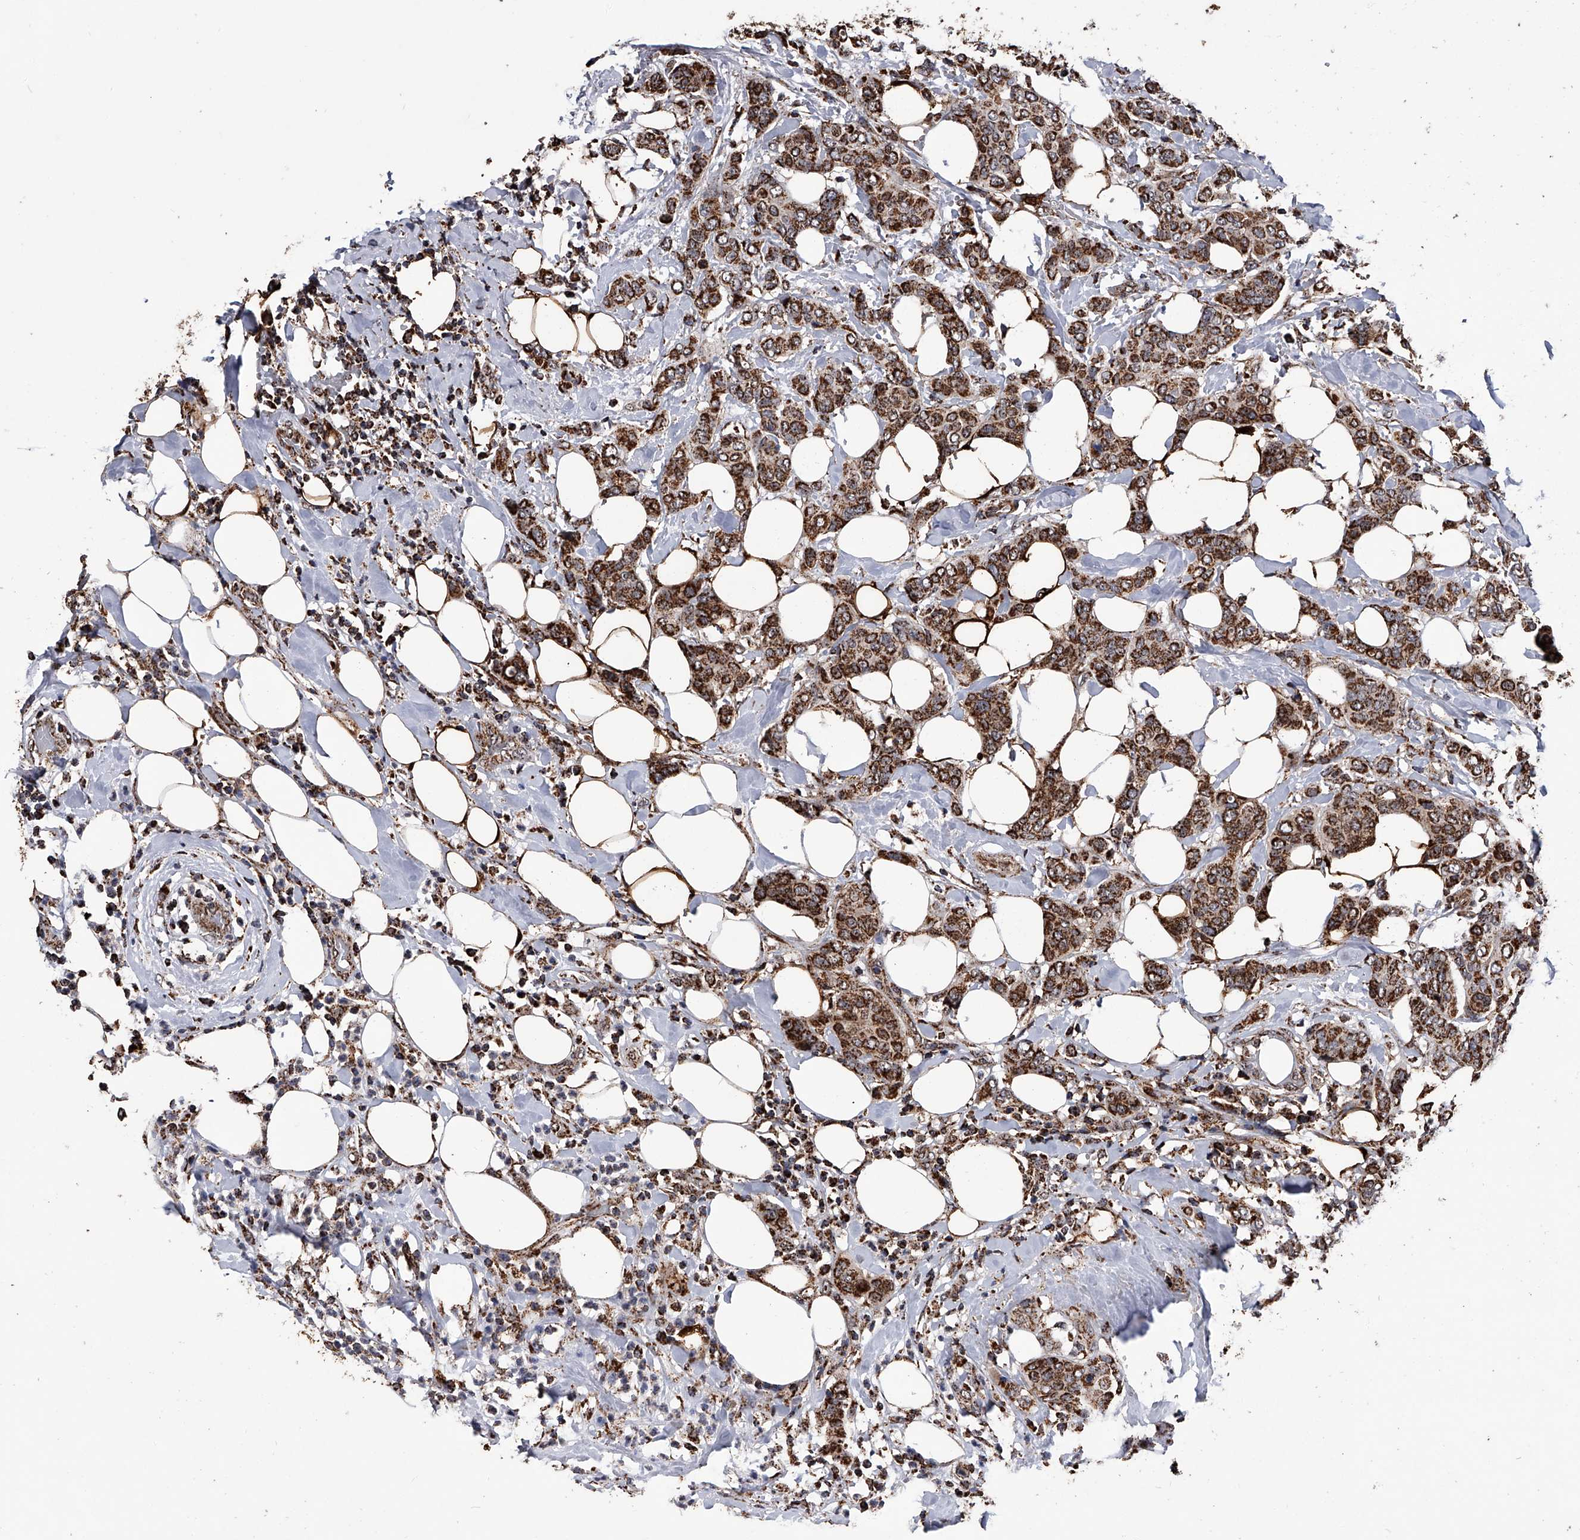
{"staining": {"intensity": "strong", "quantity": ">75%", "location": "cytoplasmic/membranous"}, "tissue": "breast cancer", "cell_type": "Tumor cells", "image_type": "cancer", "snomed": [{"axis": "morphology", "description": "Lobular carcinoma"}, {"axis": "topography", "description": "Breast"}], "caption": "Protein expression analysis of lobular carcinoma (breast) shows strong cytoplasmic/membranous expression in about >75% of tumor cells.", "gene": "SMPDL3A", "patient": {"sex": "female", "age": 51}}